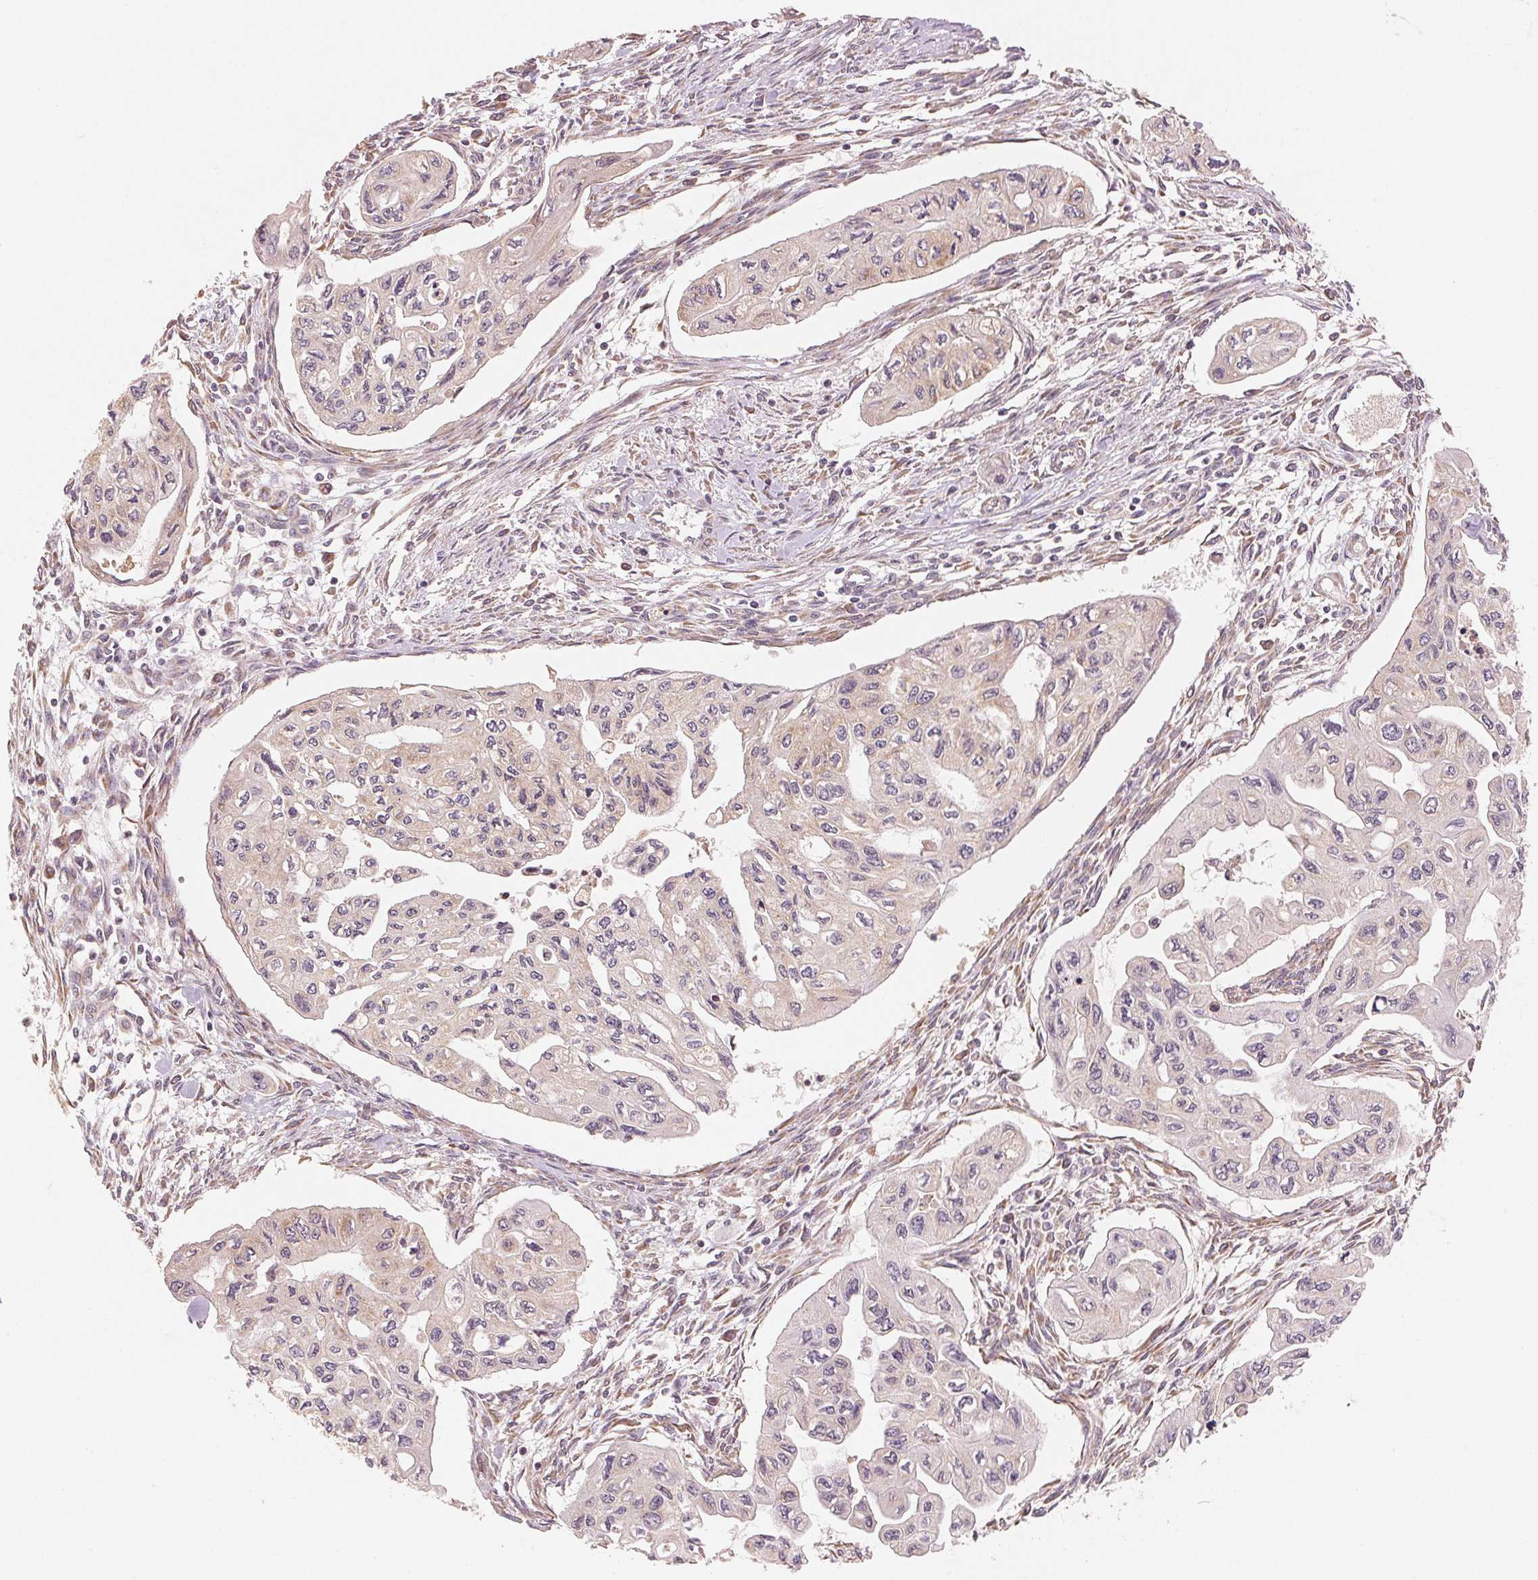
{"staining": {"intensity": "negative", "quantity": "none", "location": "none"}, "tissue": "pancreatic cancer", "cell_type": "Tumor cells", "image_type": "cancer", "snomed": [{"axis": "morphology", "description": "Adenocarcinoma, NOS"}, {"axis": "topography", "description": "Pancreas"}], "caption": "Tumor cells are negative for protein expression in human pancreatic adenocarcinoma.", "gene": "SLC20A1", "patient": {"sex": "female", "age": 76}}